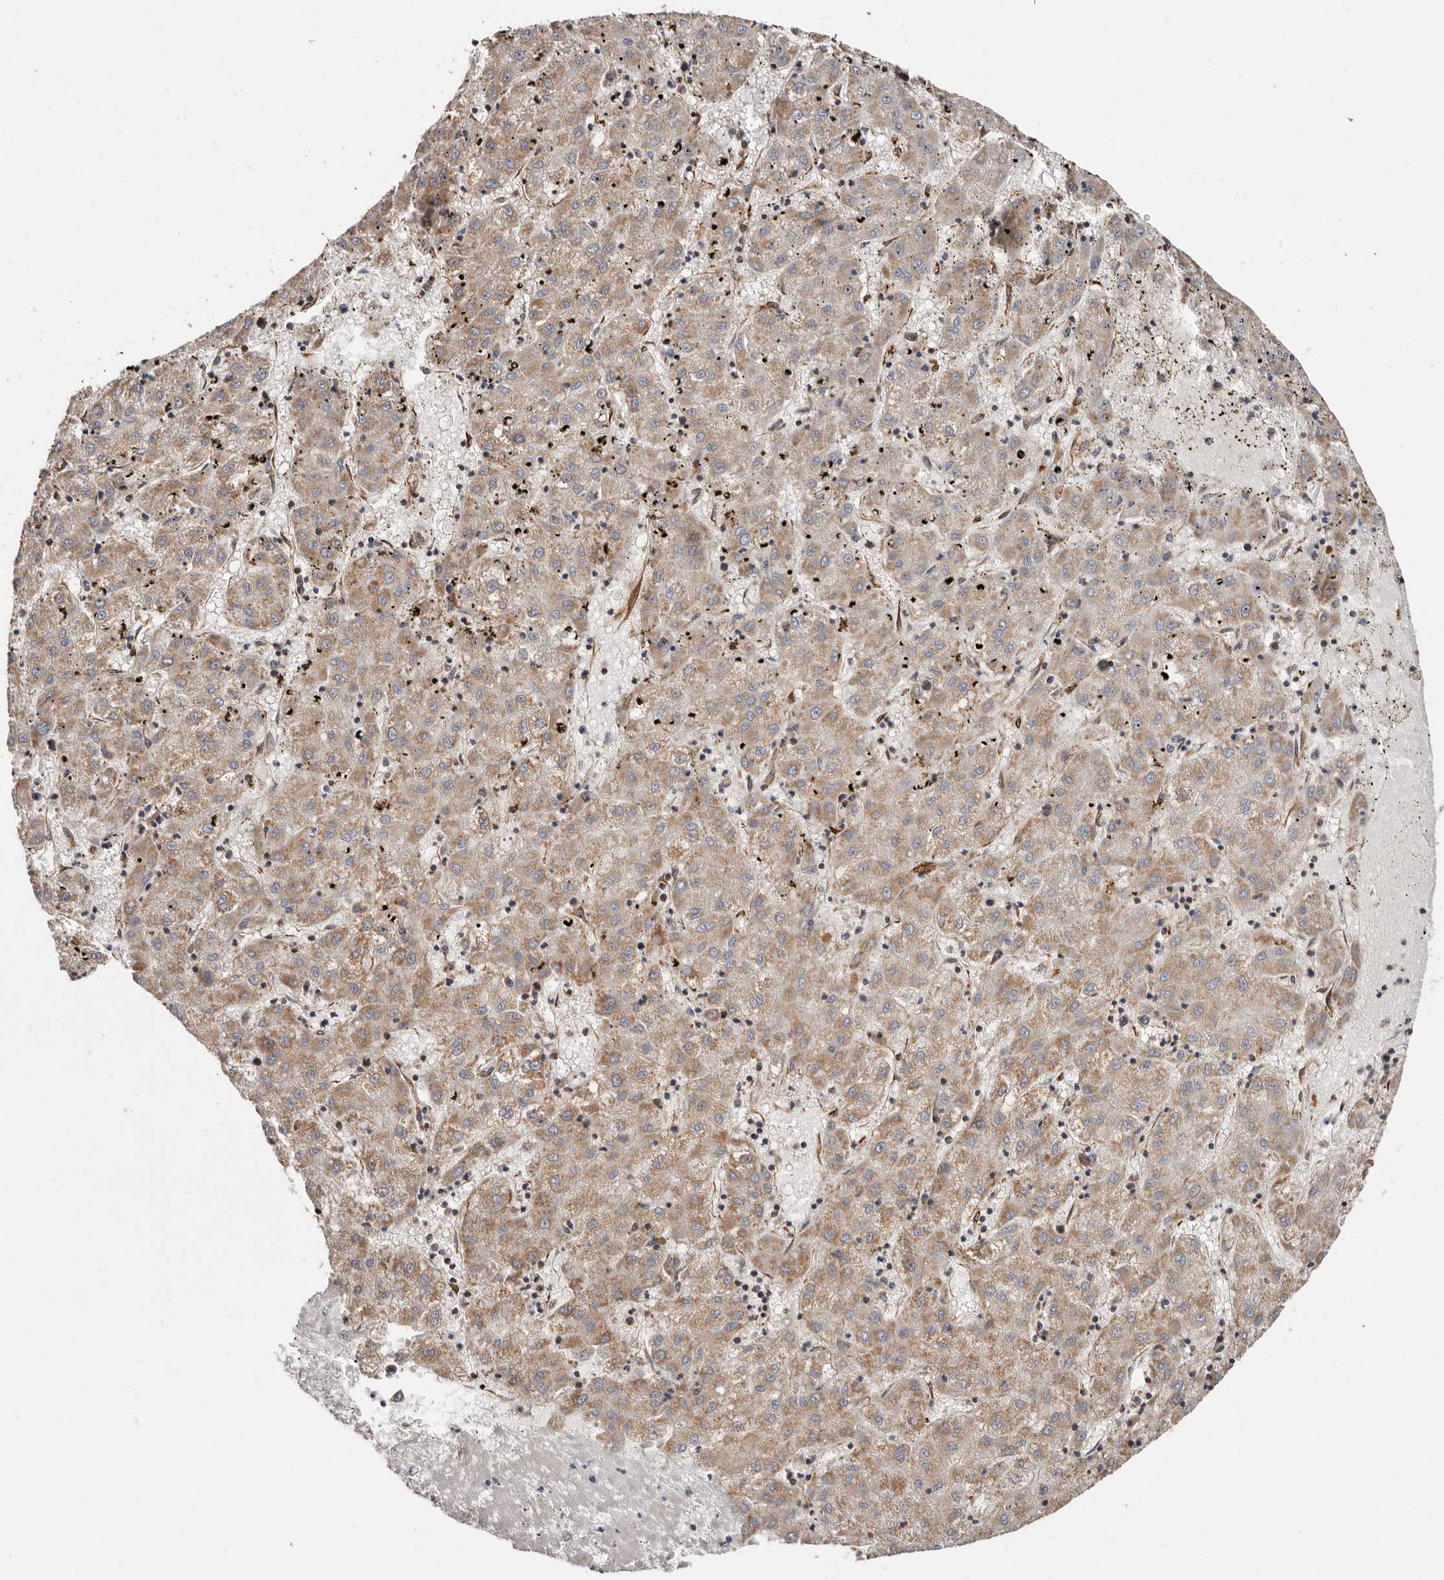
{"staining": {"intensity": "weak", "quantity": ">75%", "location": "cytoplasmic/membranous"}, "tissue": "liver cancer", "cell_type": "Tumor cells", "image_type": "cancer", "snomed": [{"axis": "morphology", "description": "Carcinoma, Hepatocellular, NOS"}, {"axis": "topography", "description": "Liver"}], "caption": "IHC of hepatocellular carcinoma (liver) demonstrates low levels of weak cytoplasmic/membranous positivity in approximately >75% of tumor cells.", "gene": "COQ8B", "patient": {"sex": "male", "age": 72}}